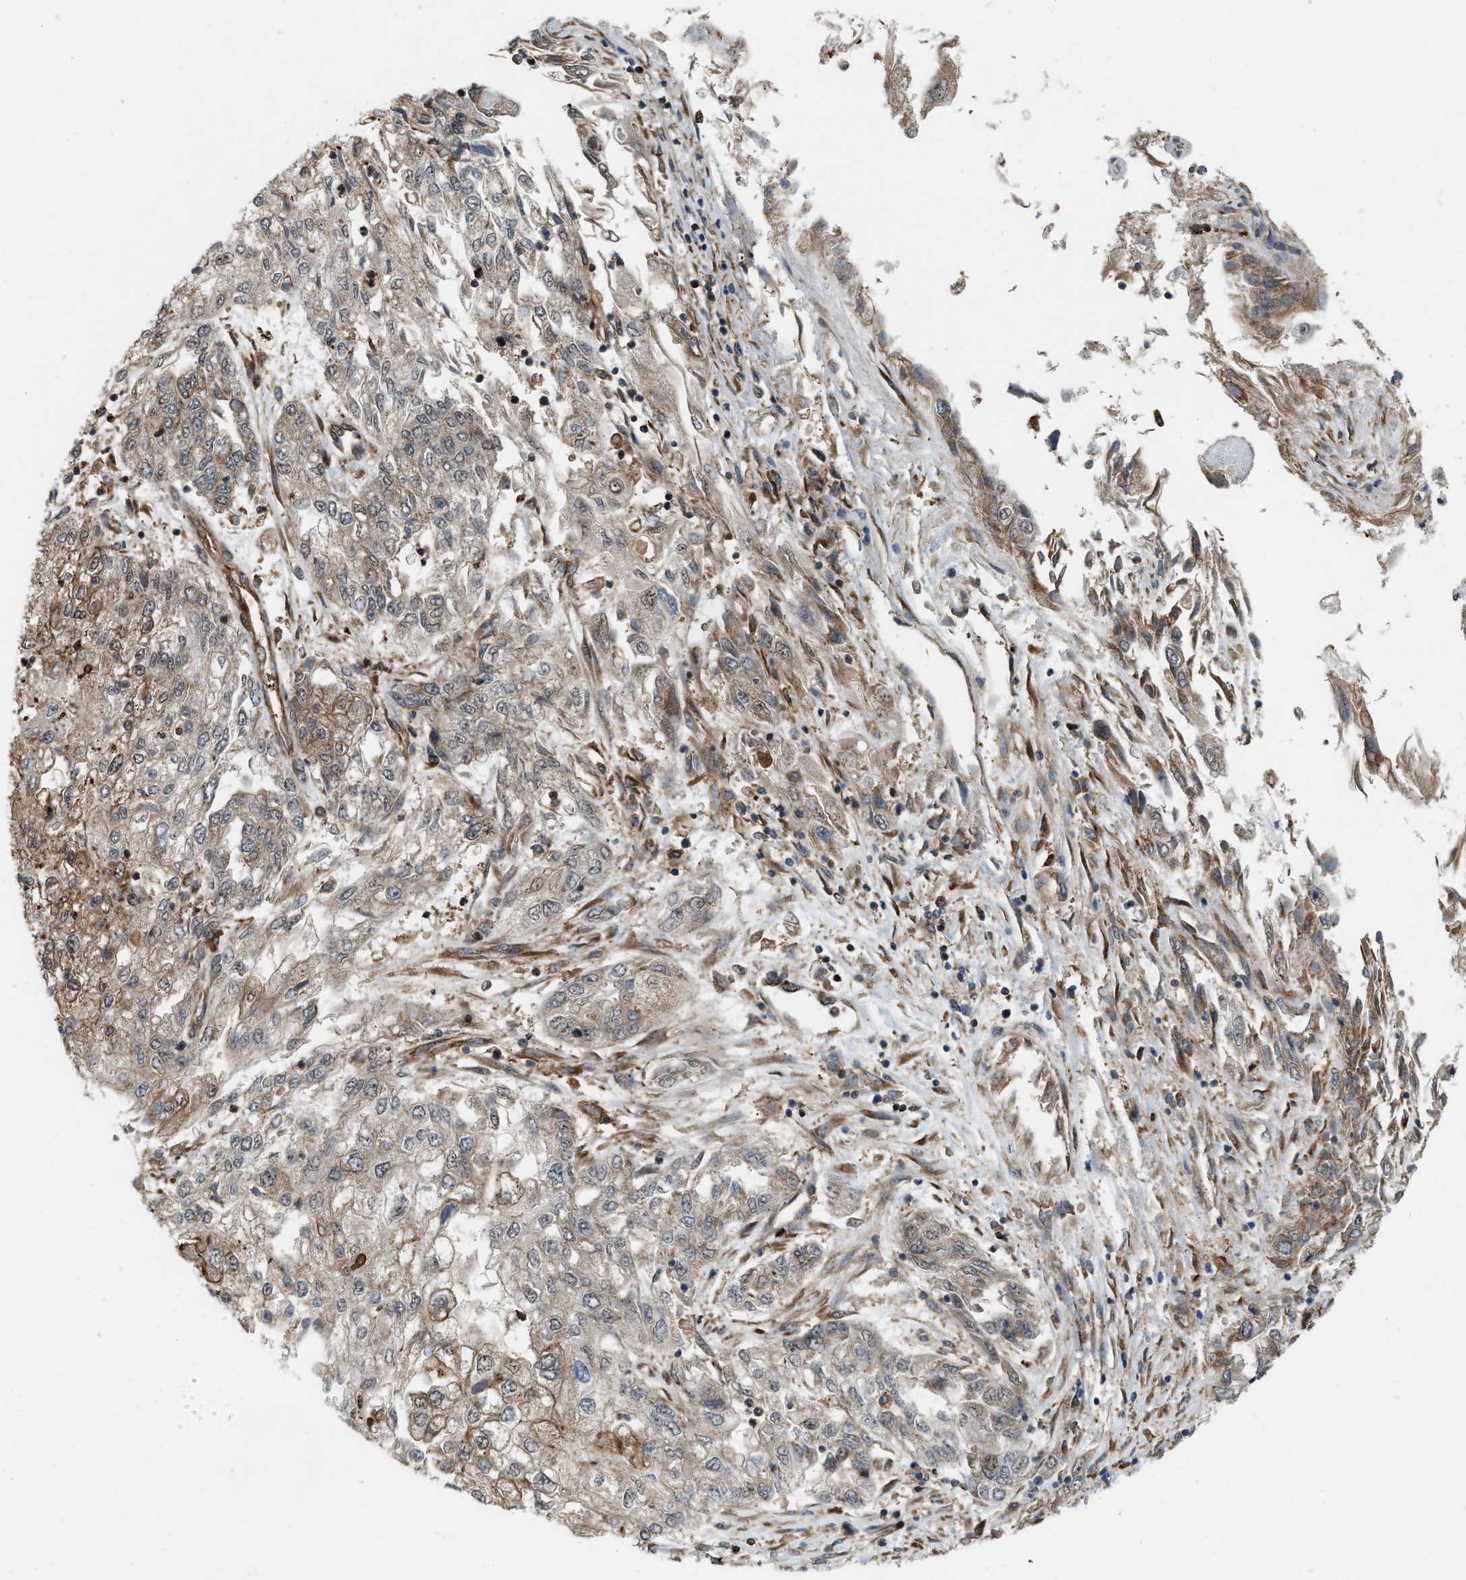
{"staining": {"intensity": "negative", "quantity": "none", "location": "none"}, "tissue": "endometrial cancer", "cell_type": "Tumor cells", "image_type": "cancer", "snomed": [{"axis": "morphology", "description": "Adenocarcinoma, NOS"}, {"axis": "topography", "description": "Endometrium"}], "caption": "IHC micrograph of human endometrial cancer (adenocarcinoma) stained for a protein (brown), which shows no positivity in tumor cells. The staining was performed using DAB to visualize the protein expression in brown, while the nuclei were stained in blue with hematoxylin (Magnification: 20x).", "gene": "IQCE", "patient": {"sex": "female", "age": 49}}